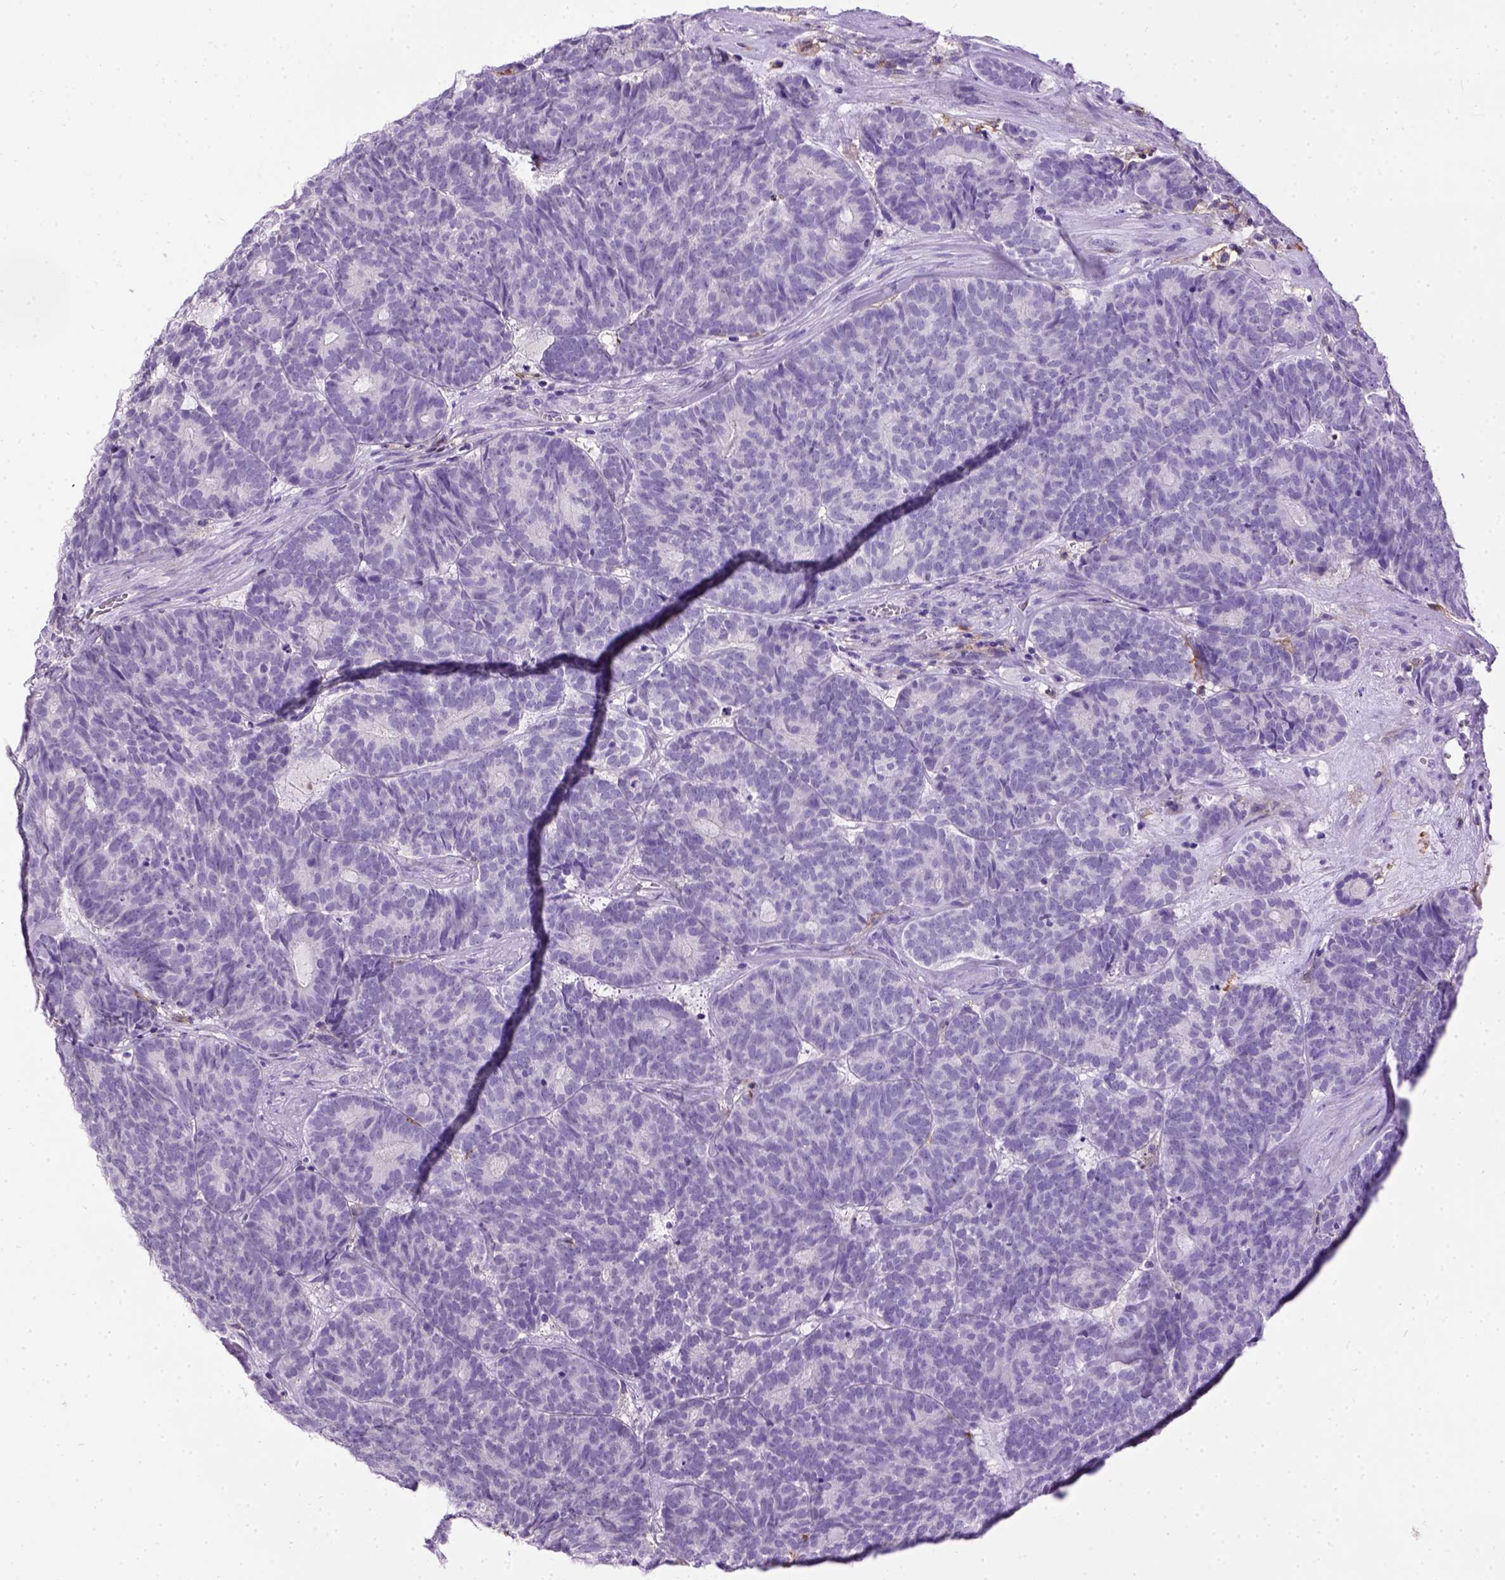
{"staining": {"intensity": "negative", "quantity": "none", "location": "none"}, "tissue": "head and neck cancer", "cell_type": "Tumor cells", "image_type": "cancer", "snomed": [{"axis": "morphology", "description": "Adenocarcinoma, NOS"}, {"axis": "topography", "description": "Head-Neck"}], "caption": "Head and neck cancer (adenocarcinoma) was stained to show a protein in brown. There is no significant positivity in tumor cells.", "gene": "ITGAX", "patient": {"sex": "female", "age": 81}}